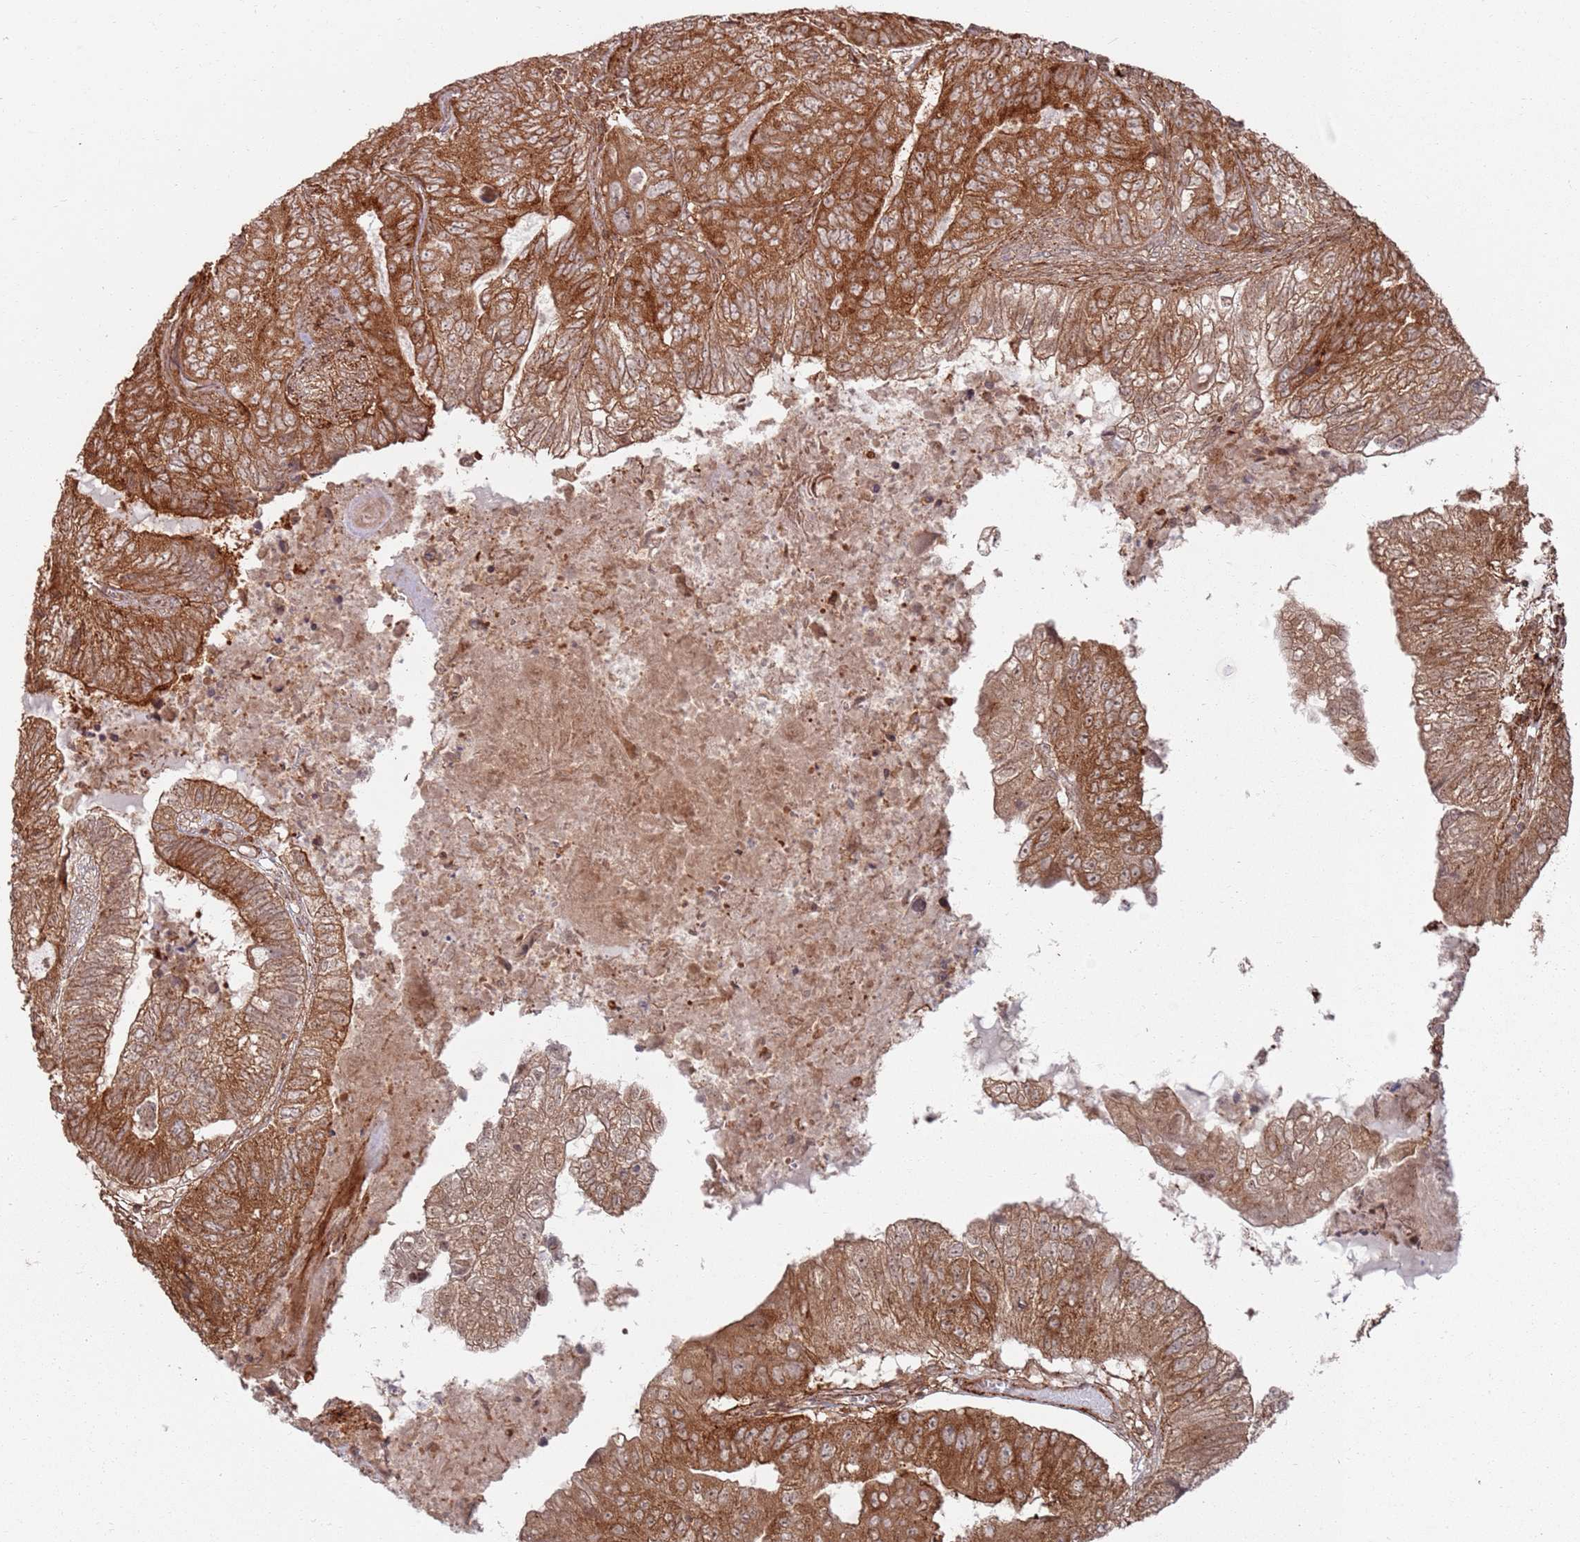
{"staining": {"intensity": "strong", "quantity": ">75%", "location": "cytoplasmic/membranous"}, "tissue": "colorectal cancer", "cell_type": "Tumor cells", "image_type": "cancer", "snomed": [{"axis": "morphology", "description": "Adenocarcinoma, NOS"}, {"axis": "topography", "description": "Colon"}], "caption": "This histopathology image exhibits IHC staining of human colorectal cancer, with high strong cytoplasmic/membranous positivity in about >75% of tumor cells.", "gene": "PIH1D1", "patient": {"sex": "female", "age": 67}}